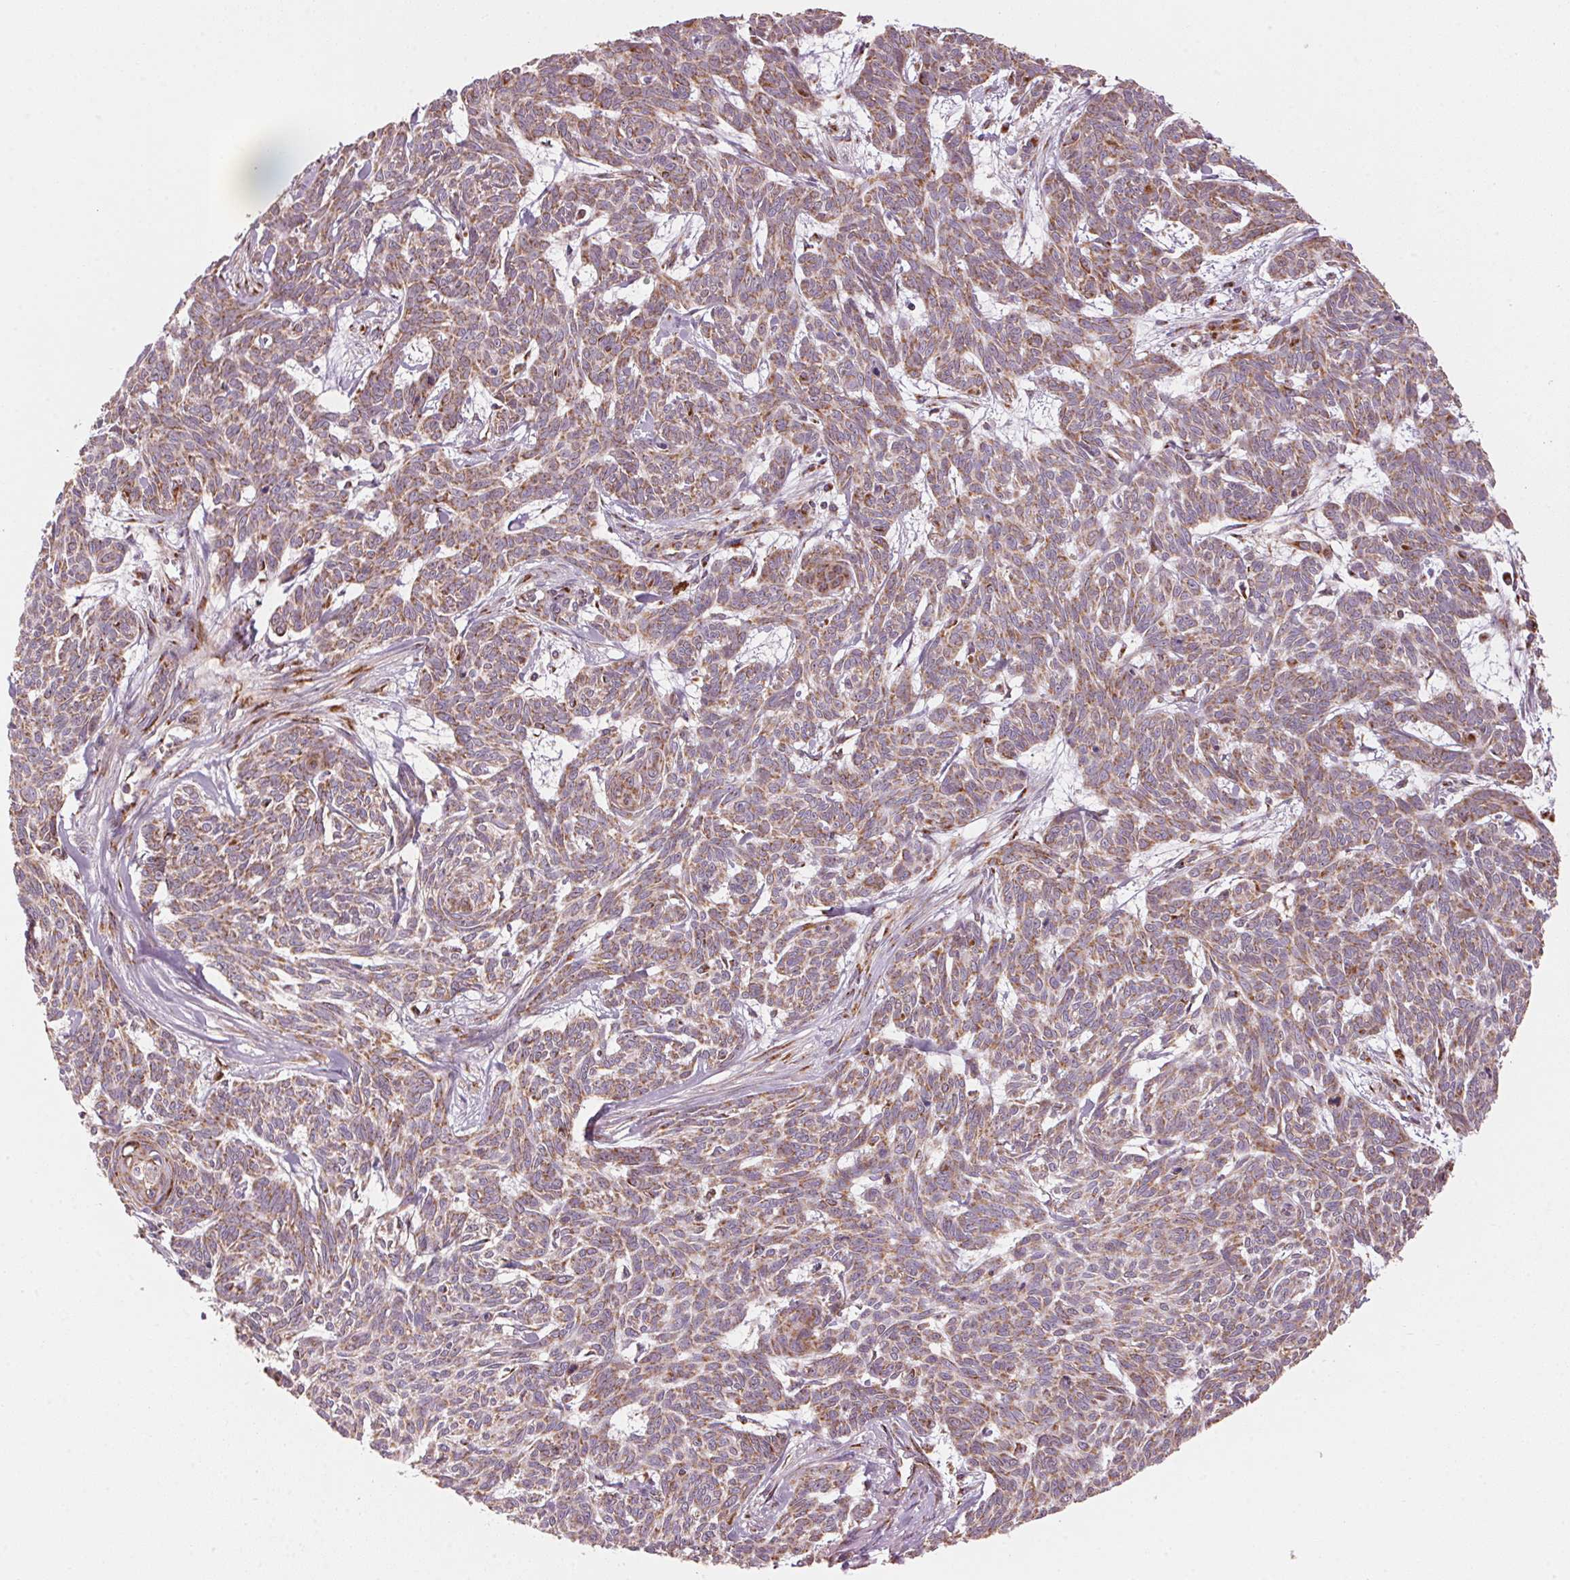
{"staining": {"intensity": "moderate", "quantity": ">75%", "location": "cytoplasmic/membranous"}, "tissue": "skin cancer", "cell_type": "Tumor cells", "image_type": "cancer", "snomed": [{"axis": "morphology", "description": "Basal cell carcinoma"}, {"axis": "topography", "description": "Skin"}], "caption": "An immunohistochemistry (IHC) photomicrograph of neoplastic tissue is shown. Protein staining in brown highlights moderate cytoplasmic/membranous positivity in skin cancer (basal cell carcinoma) within tumor cells.", "gene": "TOMM70", "patient": {"sex": "female", "age": 93}}